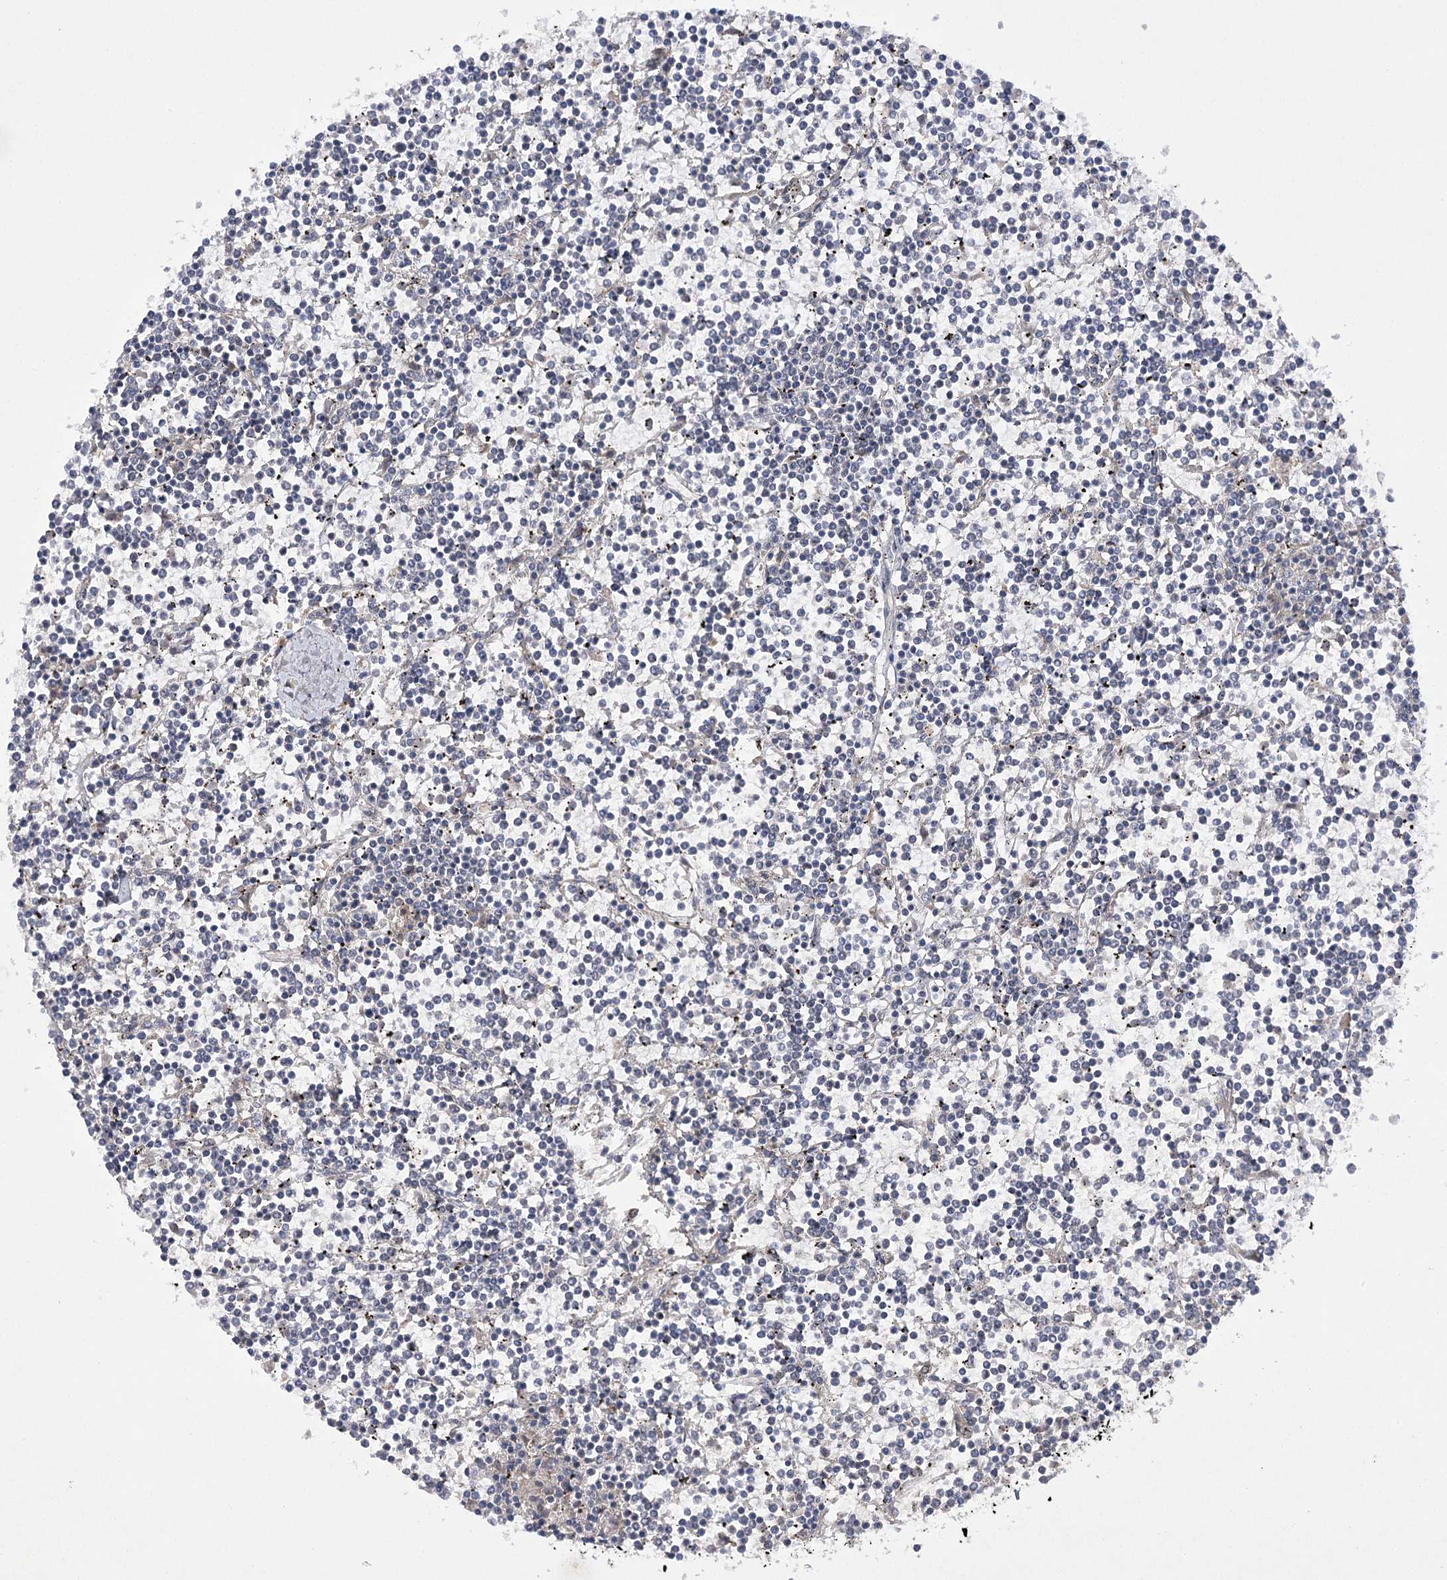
{"staining": {"intensity": "negative", "quantity": "none", "location": "none"}, "tissue": "lymphoma", "cell_type": "Tumor cells", "image_type": "cancer", "snomed": [{"axis": "morphology", "description": "Malignant lymphoma, non-Hodgkin's type, Low grade"}, {"axis": "topography", "description": "Spleen"}], "caption": "This histopathology image is of malignant lymphoma, non-Hodgkin's type (low-grade) stained with immunohistochemistry (IHC) to label a protein in brown with the nuclei are counter-stained blue. There is no staining in tumor cells.", "gene": "BCR", "patient": {"sex": "female", "age": 19}}